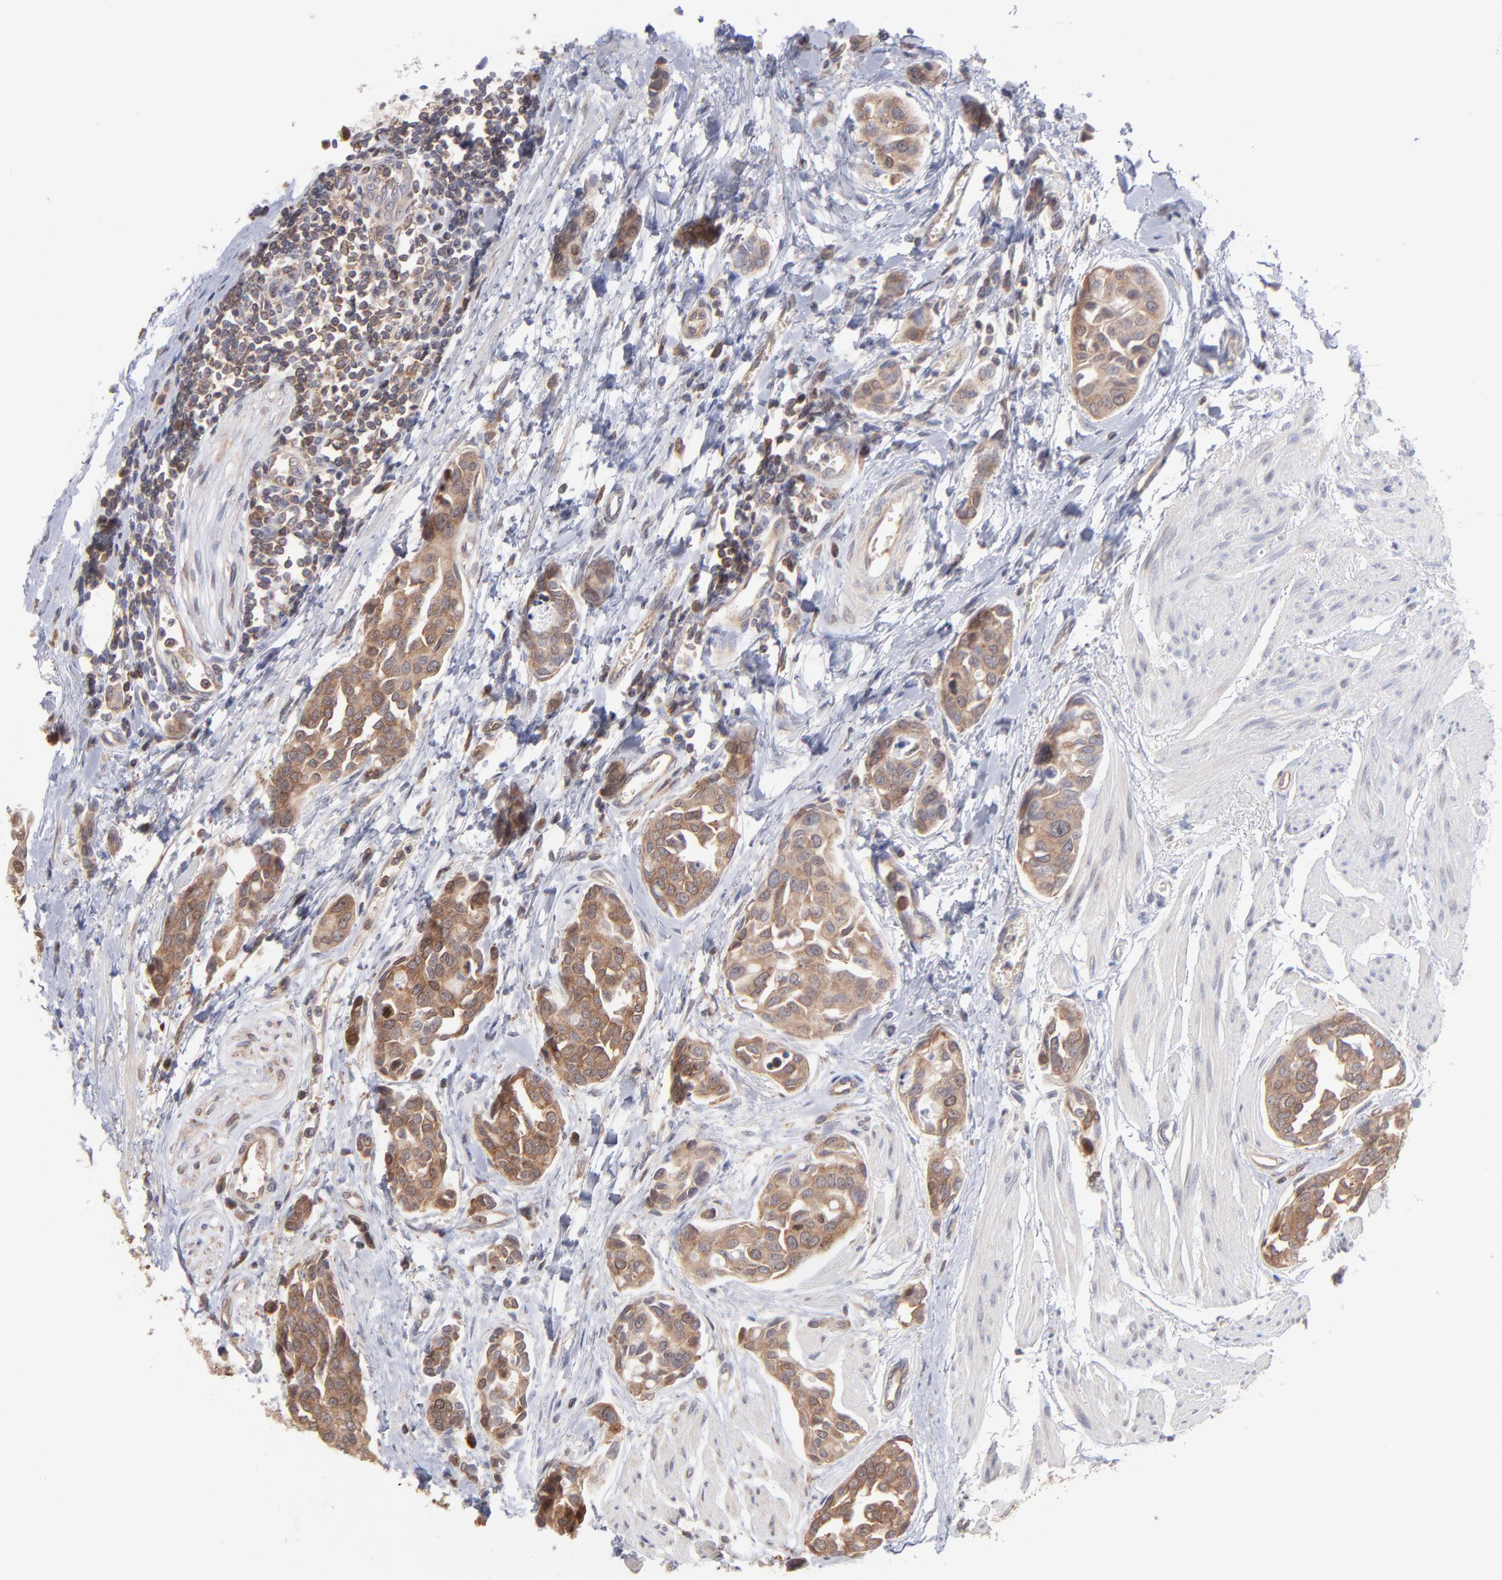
{"staining": {"intensity": "moderate", "quantity": ">75%", "location": "cytoplasmic/membranous"}, "tissue": "urothelial cancer", "cell_type": "Tumor cells", "image_type": "cancer", "snomed": [{"axis": "morphology", "description": "Urothelial carcinoma, High grade"}, {"axis": "topography", "description": "Urinary bladder"}], "caption": "Tumor cells demonstrate medium levels of moderate cytoplasmic/membranous positivity in approximately >75% of cells in urothelial cancer. (Brightfield microscopy of DAB IHC at high magnification).", "gene": "MAPRE1", "patient": {"sex": "male", "age": 78}}